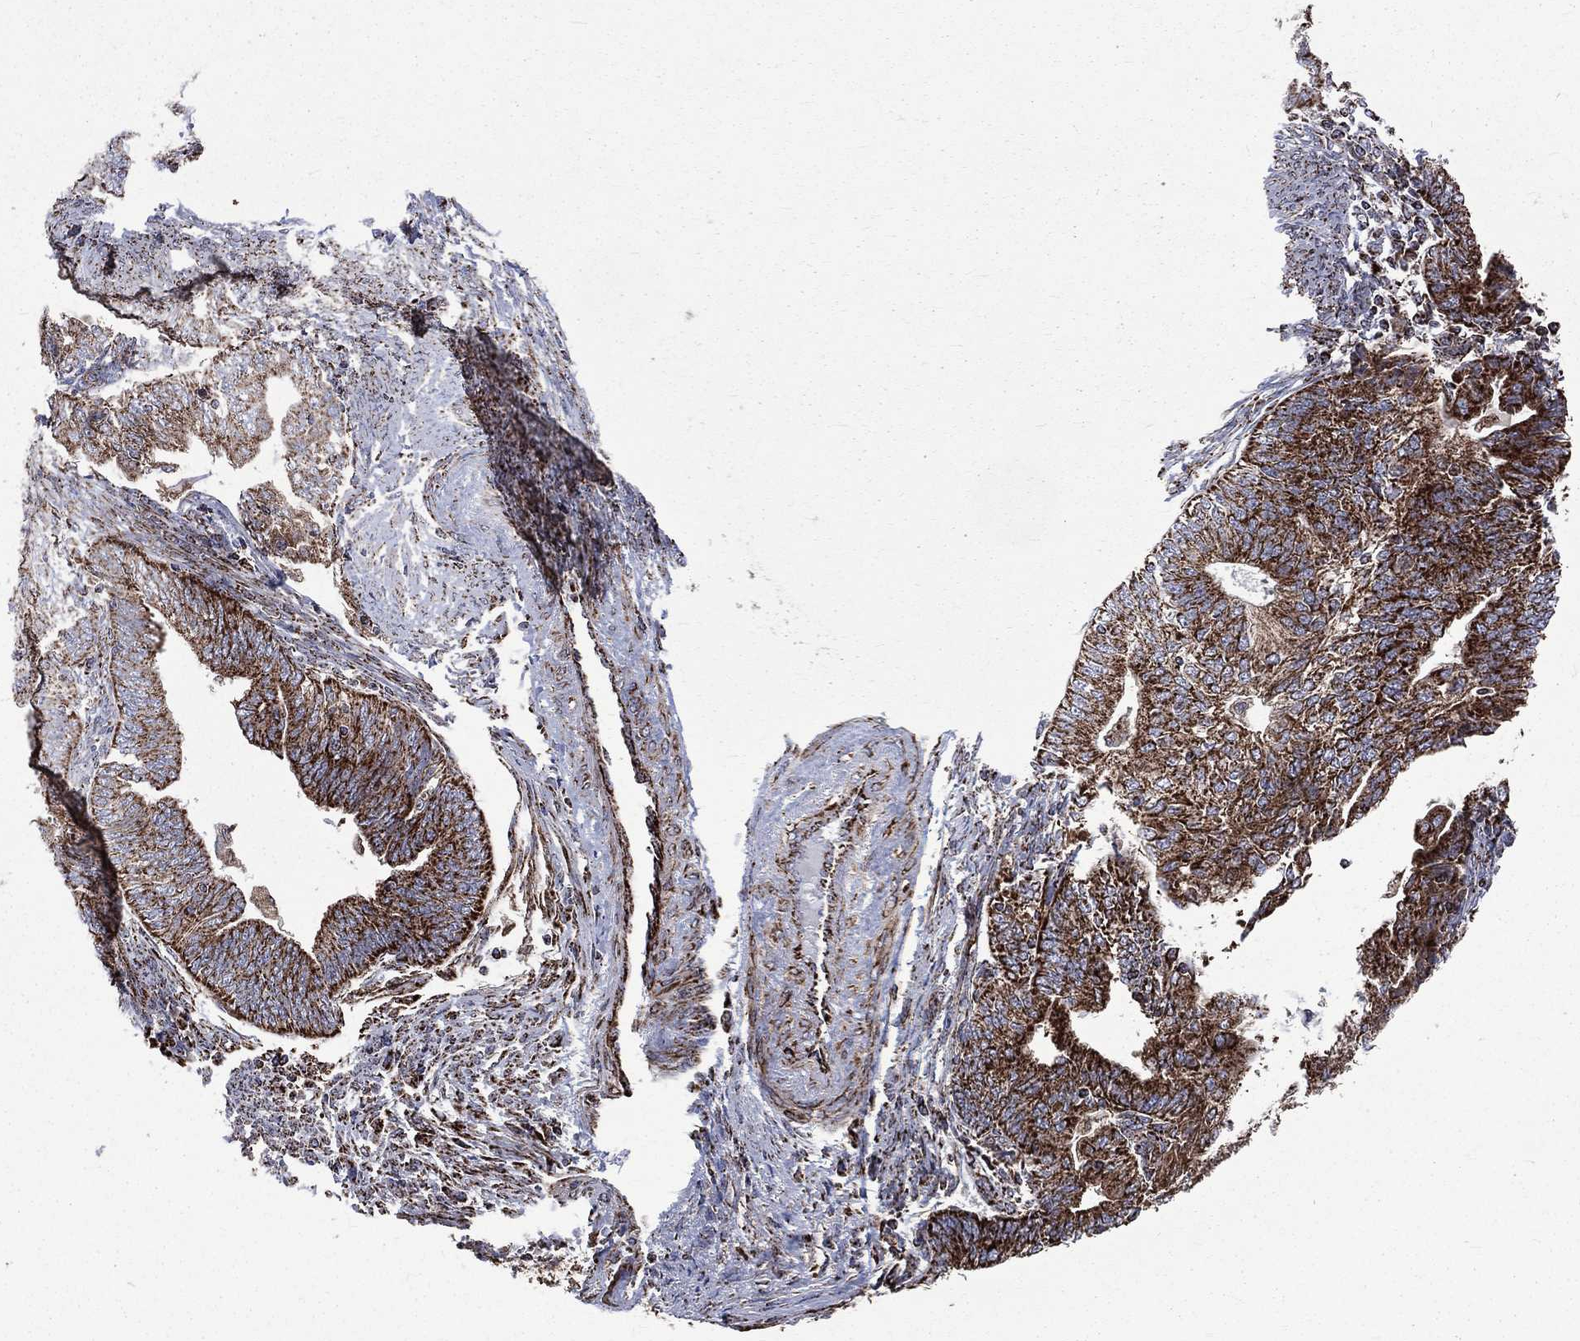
{"staining": {"intensity": "strong", "quantity": ">75%", "location": "cytoplasmic/membranous"}, "tissue": "endometrial cancer", "cell_type": "Tumor cells", "image_type": "cancer", "snomed": [{"axis": "morphology", "description": "Adenocarcinoma, NOS"}, {"axis": "topography", "description": "Endometrium"}], "caption": "Brown immunohistochemical staining in human endometrial adenocarcinoma demonstrates strong cytoplasmic/membranous staining in approximately >75% of tumor cells.", "gene": "GOT2", "patient": {"sex": "female", "age": 82}}